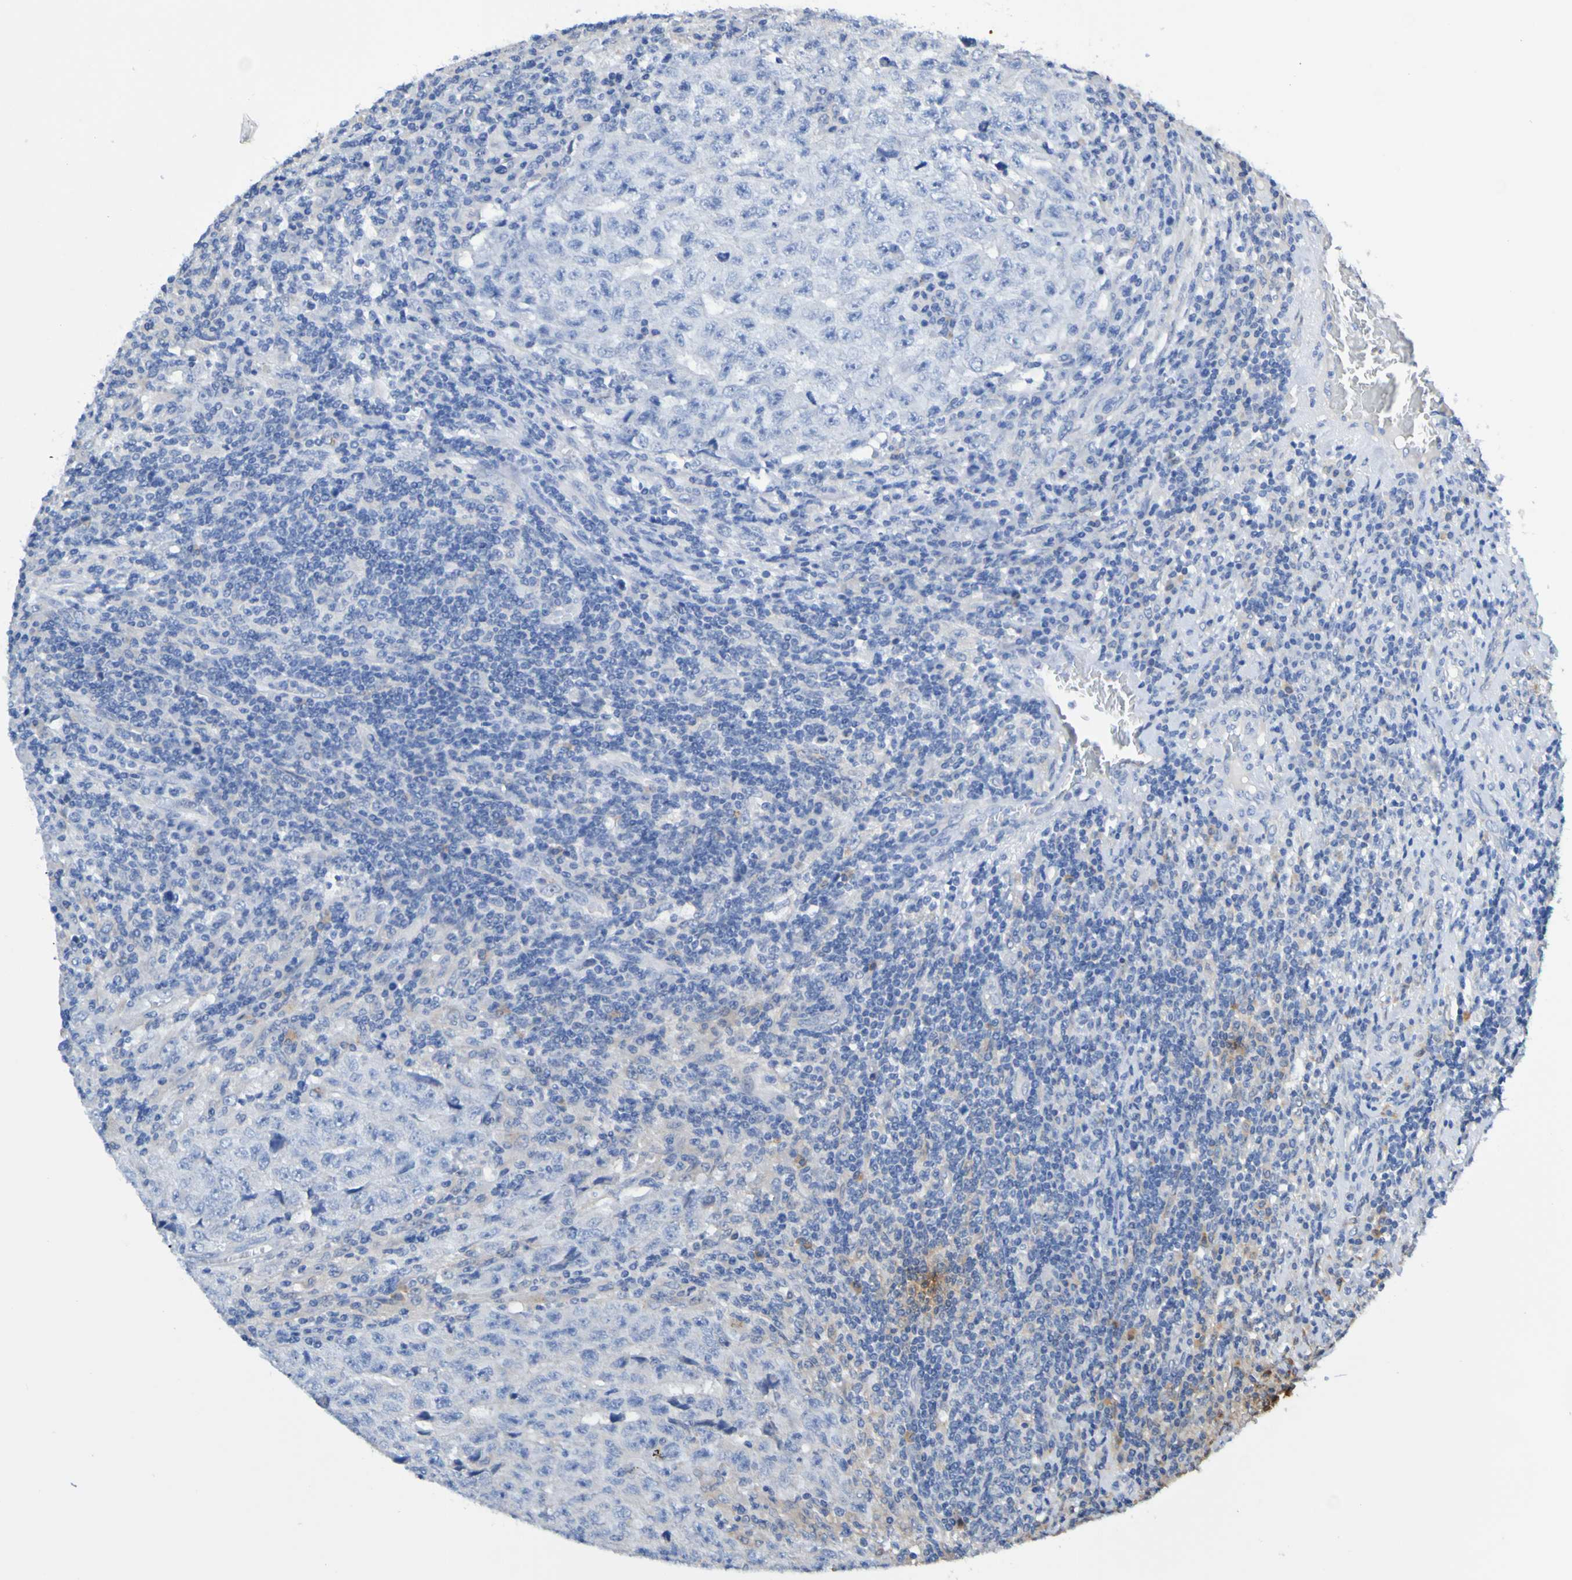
{"staining": {"intensity": "negative", "quantity": "none", "location": "none"}, "tissue": "testis cancer", "cell_type": "Tumor cells", "image_type": "cancer", "snomed": [{"axis": "morphology", "description": "Necrosis, NOS"}, {"axis": "morphology", "description": "Carcinoma, Embryonal, NOS"}, {"axis": "topography", "description": "Testis"}], "caption": "This is an immunohistochemistry (IHC) image of embryonal carcinoma (testis). There is no positivity in tumor cells.", "gene": "METAP2", "patient": {"sex": "male", "age": 19}}